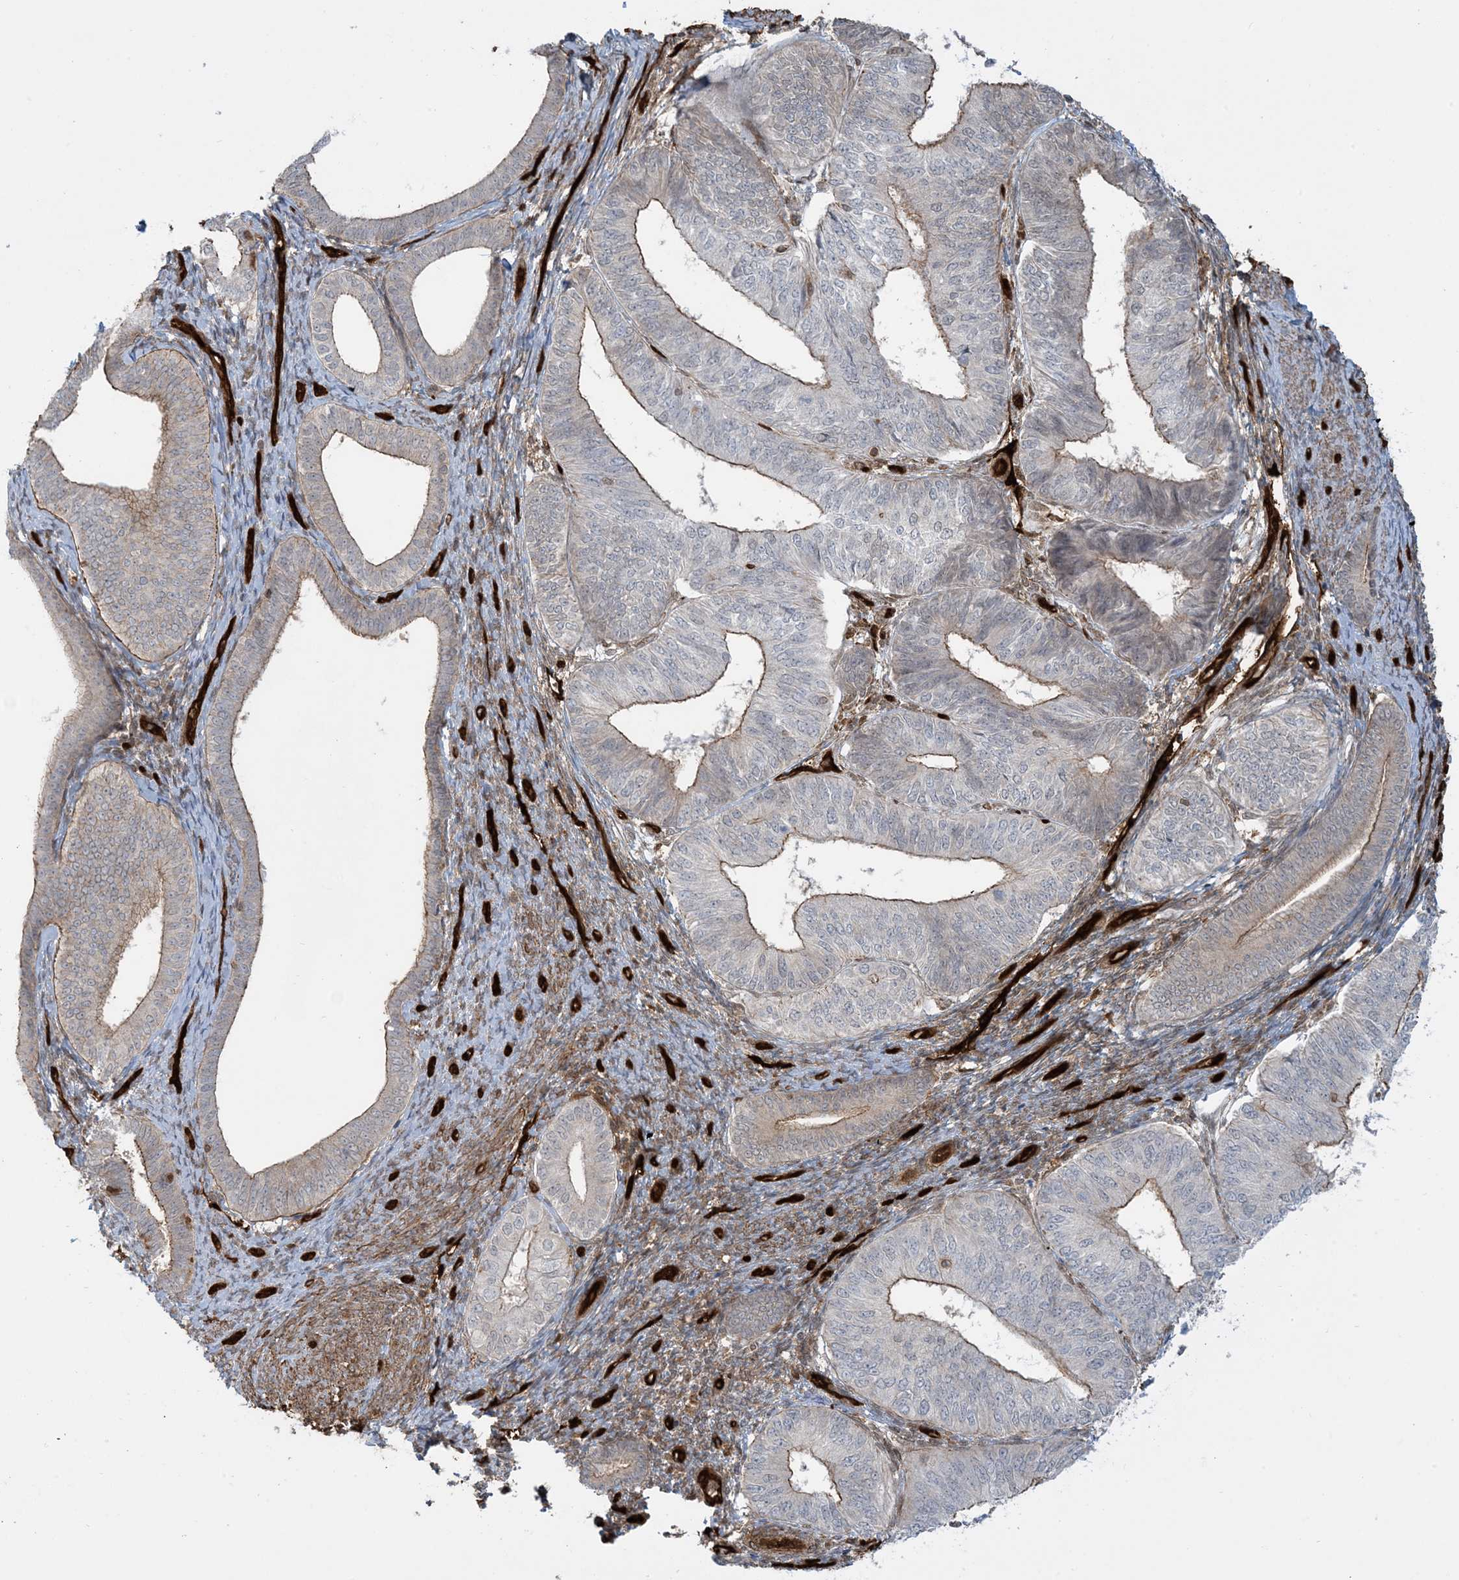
{"staining": {"intensity": "moderate", "quantity": "25%-75%", "location": "cytoplasmic/membranous"}, "tissue": "endometrial cancer", "cell_type": "Tumor cells", "image_type": "cancer", "snomed": [{"axis": "morphology", "description": "Adenocarcinoma, NOS"}, {"axis": "topography", "description": "Endometrium"}], "caption": "A brown stain labels moderate cytoplasmic/membranous positivity of a protein in human endometrial cancer (adenocarcinoma) tumor cells. (DAB (3,3'-diaminobenzidine) IHC with brightfield microscopy, high magnification).", "gene": "PPM1F", "patient": {"sex": "female", "age": 58}}